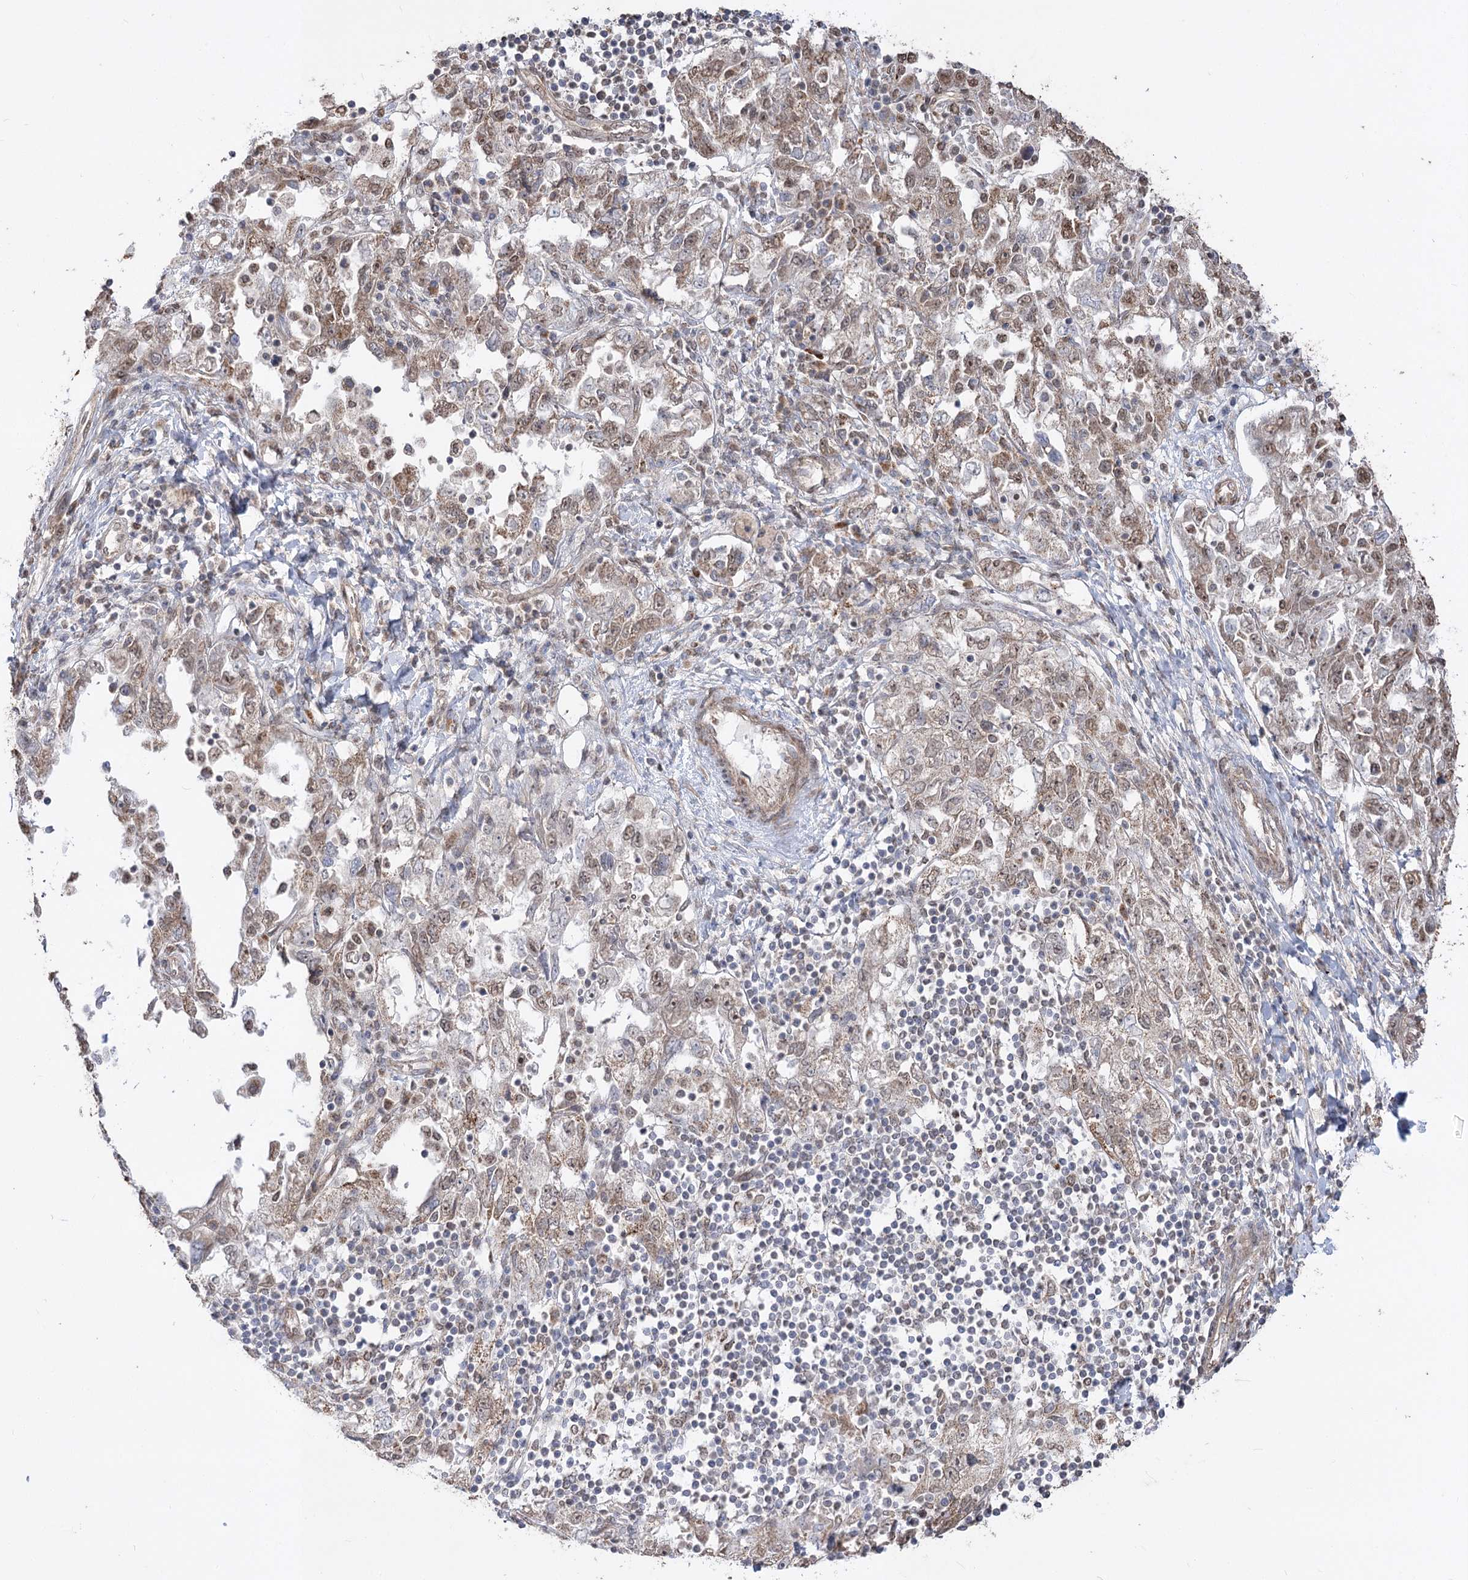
{"staining": {"intensity": "weak", "quantity": ">75%", "location": "cytoplasmic/membranous,nuclear"}, "tissue": "ovarian cancer", "cell_type": "Tumor cells", "image_type": "cancer", "snomed": [{"axis": "morphology", "description": "Carcinoma, NOS"}, {"axis": "morphology", "description": "Cystadenocarcinoma, serous, NOS"}, {"axis": "topography", "description": "Ovary"}], "caption": "Serous cystadenocarcinoma (ovarian) stained with DAB (3,3'-diaminobenzidine) IHC exhibits low levels of weak cytoplasmic/membranous and nuclear positivity in approximately >75% of tumor cells. (IHC, brightfield microscopy, high magnification).", "gene": "ZSCAN23", "patient": {"sex": "female", "age": 69}}